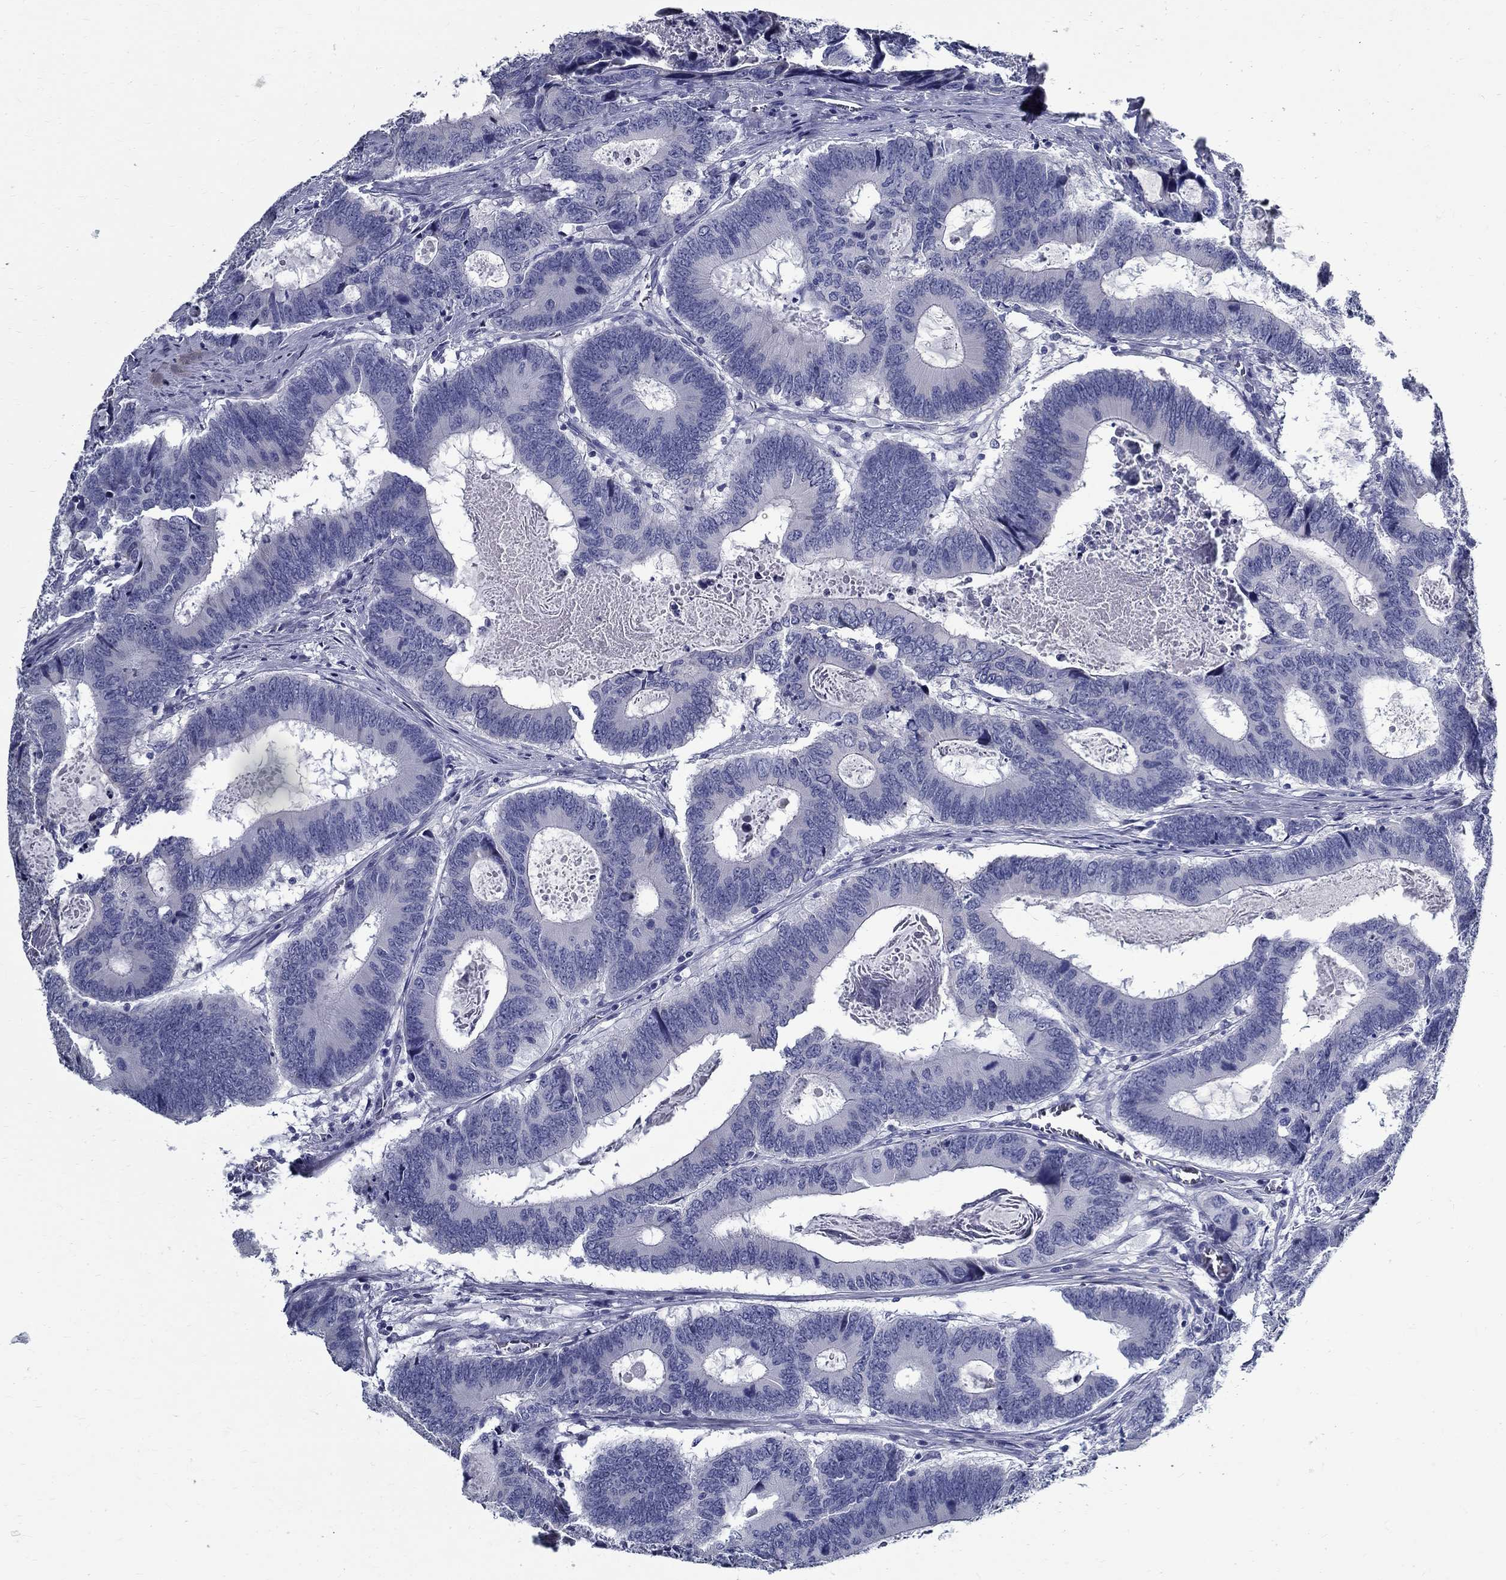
{"staining": {"intensity": "negative", "quantity": "none", "location": "none"}, "tissue": "colorectal cancer", "cell_type": "Tumor cells", "image_type": "cancer", "snomed": [{"axis": "morphology", "description": "Adenocarcinoma, NOS"}, {"axis": "topography", "description": "Colon"}], "caption": "Tumor cells are negative for brown protein staining in colorectal adenocarcinoma.", "gene": "TGM4", "patient": {"sex": "female", "age": 82}}